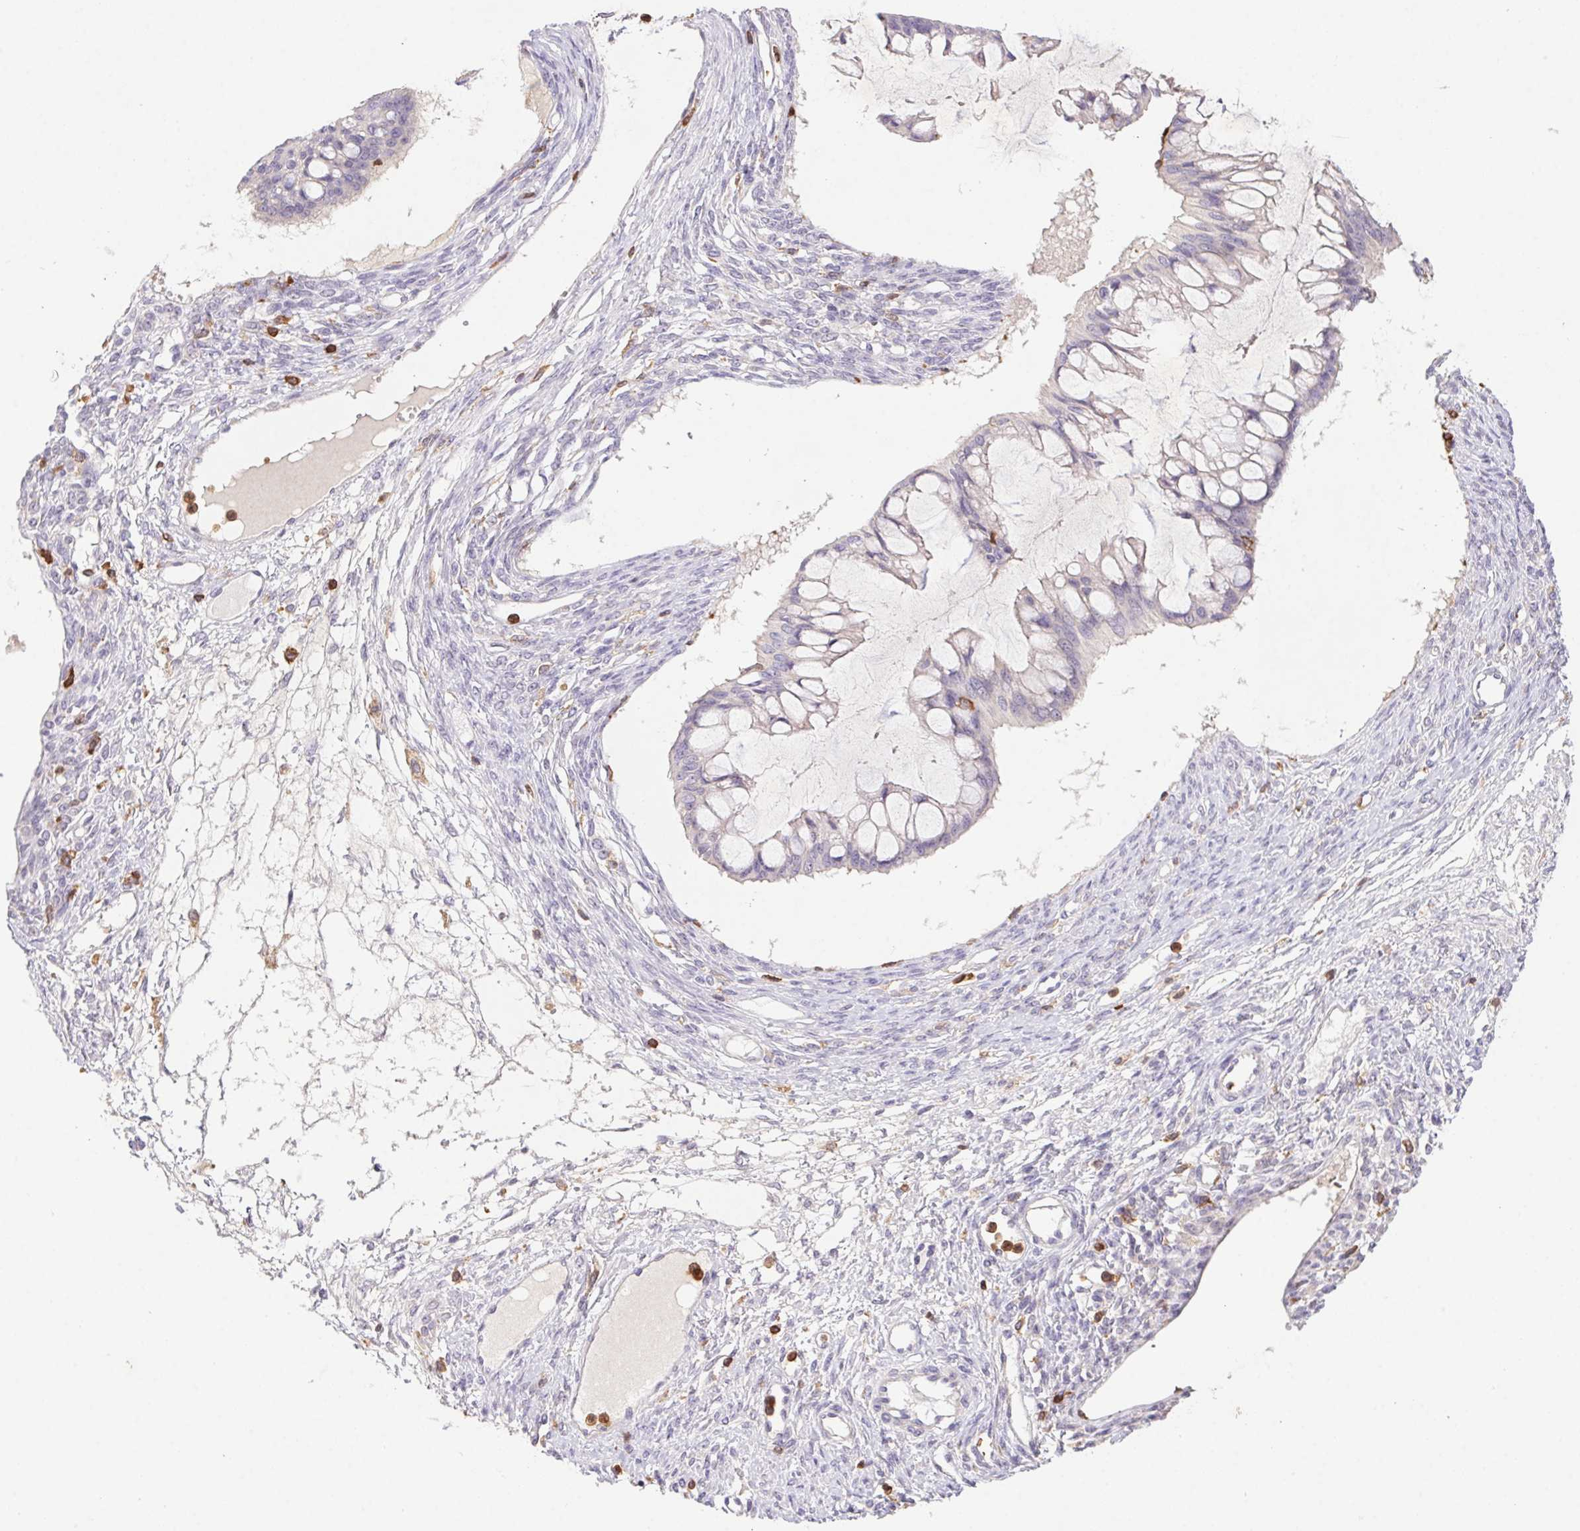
{"staining": {"intensity": "weak", "quantity": "<25%", "location": "cytoplasmic/membranous"}, "tissue": "ovarian cancer", "cell_type": "Tumor cells", "image_type": "cancer", "snomed": [{"axis": "morphology", "description": "Cystadenocarcinoma, mucinous, NOS"}, {"axis": "topography", "description": "Ovary"}], "caption": "Histopathology image shows no significant protein positivity in tumor cells of ovarian cancer. The staining was performed using DAB to visualize the protein expression in brown, while the nuclei were stained in blue with hematoxylin (Magnification: 20x).", "gene": "APBB1IP", "patient": {"sex": "female", "age": 73}}